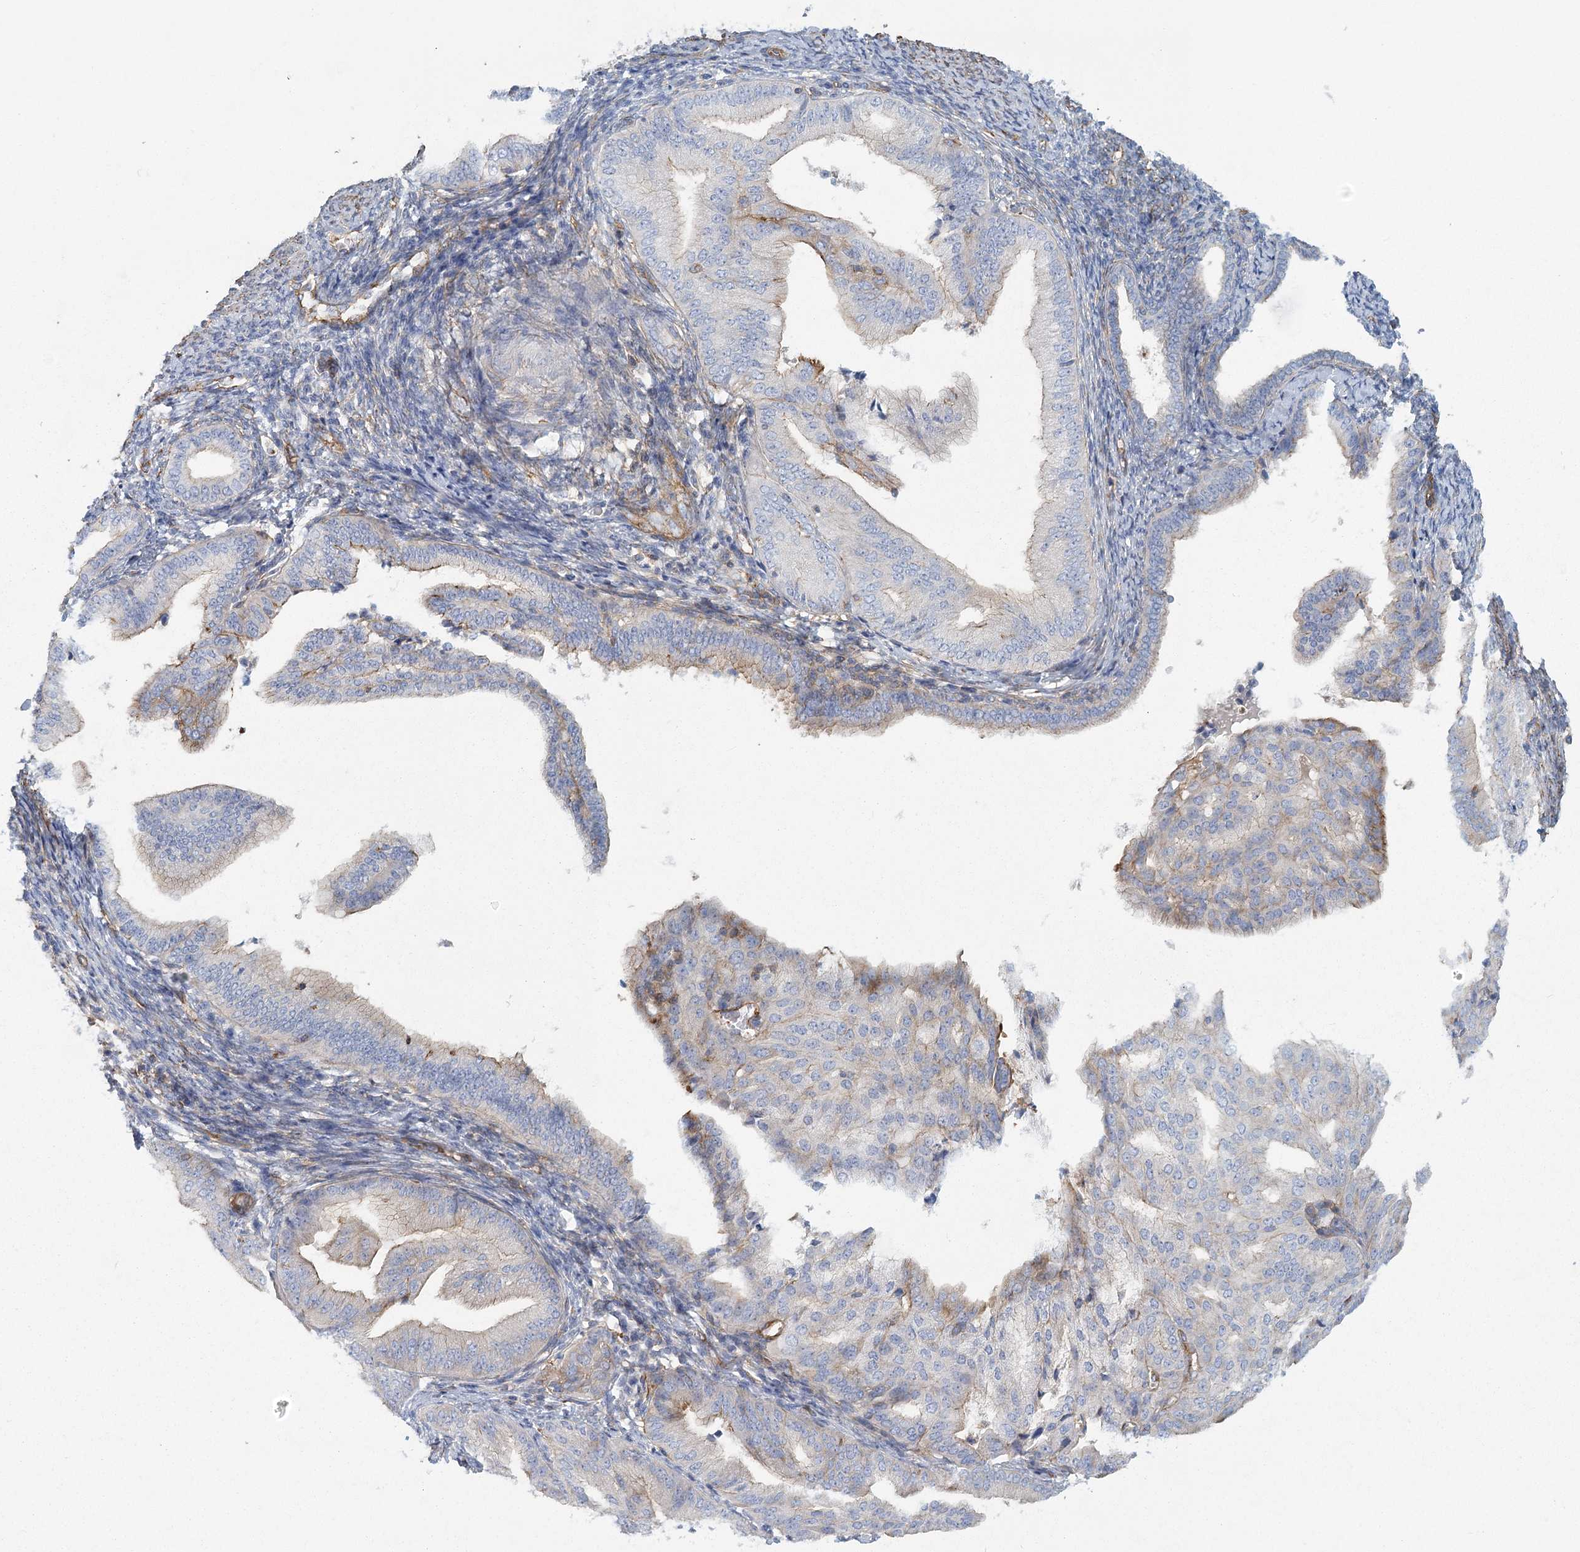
{"staining": {"intensity": "negative", "quantity": "none", "location": "none"}, "tissue": "endometrial cancer", "cell_type": "Tumor cells", "image_type": "cancer", "snomed": [{"axis": "morphology", "description": "Adenocarcinoma, NOS"}, {"axis": "topography", "description": "Endometrium"}], "caption": "Immunohistochemical staining of human endometrial cancer displays no significant positivity in tumor cells.", "gene": "IFT46", "patient": {"sex": "female", "age": 58}}